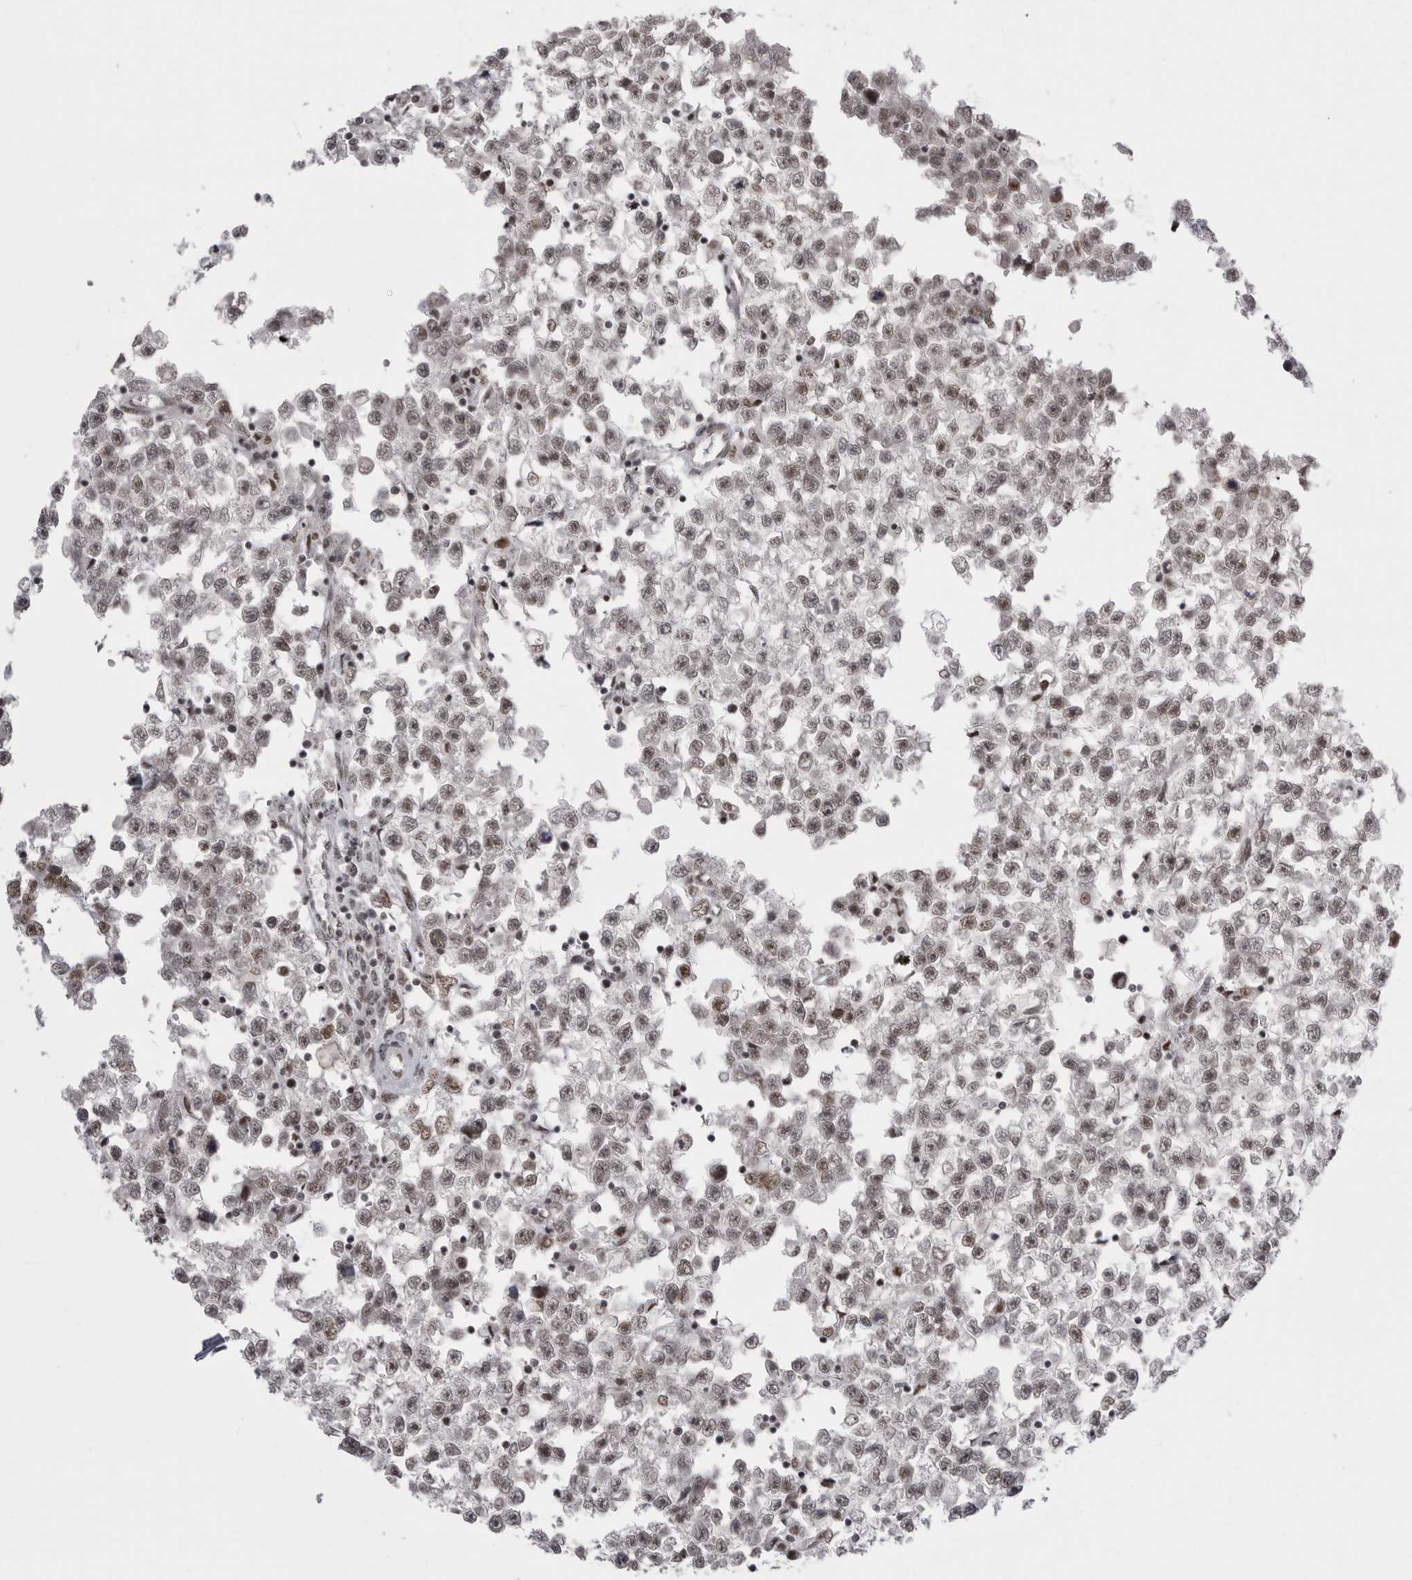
{"staining": {"intensity": "weak", "quantity": ">75%", "location": "nuclear"}, "tissue": "testis cancer", "cell_type": "Tumor cells", "image_type": "cancer", "snomed": [{"axis": "morphology", "description": "Seminoma, NOS"}, {"axis": "morphology", "description": "Carcinoma, Embryonal, NOS"}, {"axis": "topography", "description": "Testis"}], "caption": "Human embryonal carcinoma (testis) stained for a protein (brown) reveals weak nuclear positive staining in about >75% of tumor cells.", "gene": "POU5F1", "patient": {"sex": "male", "age": 51}}